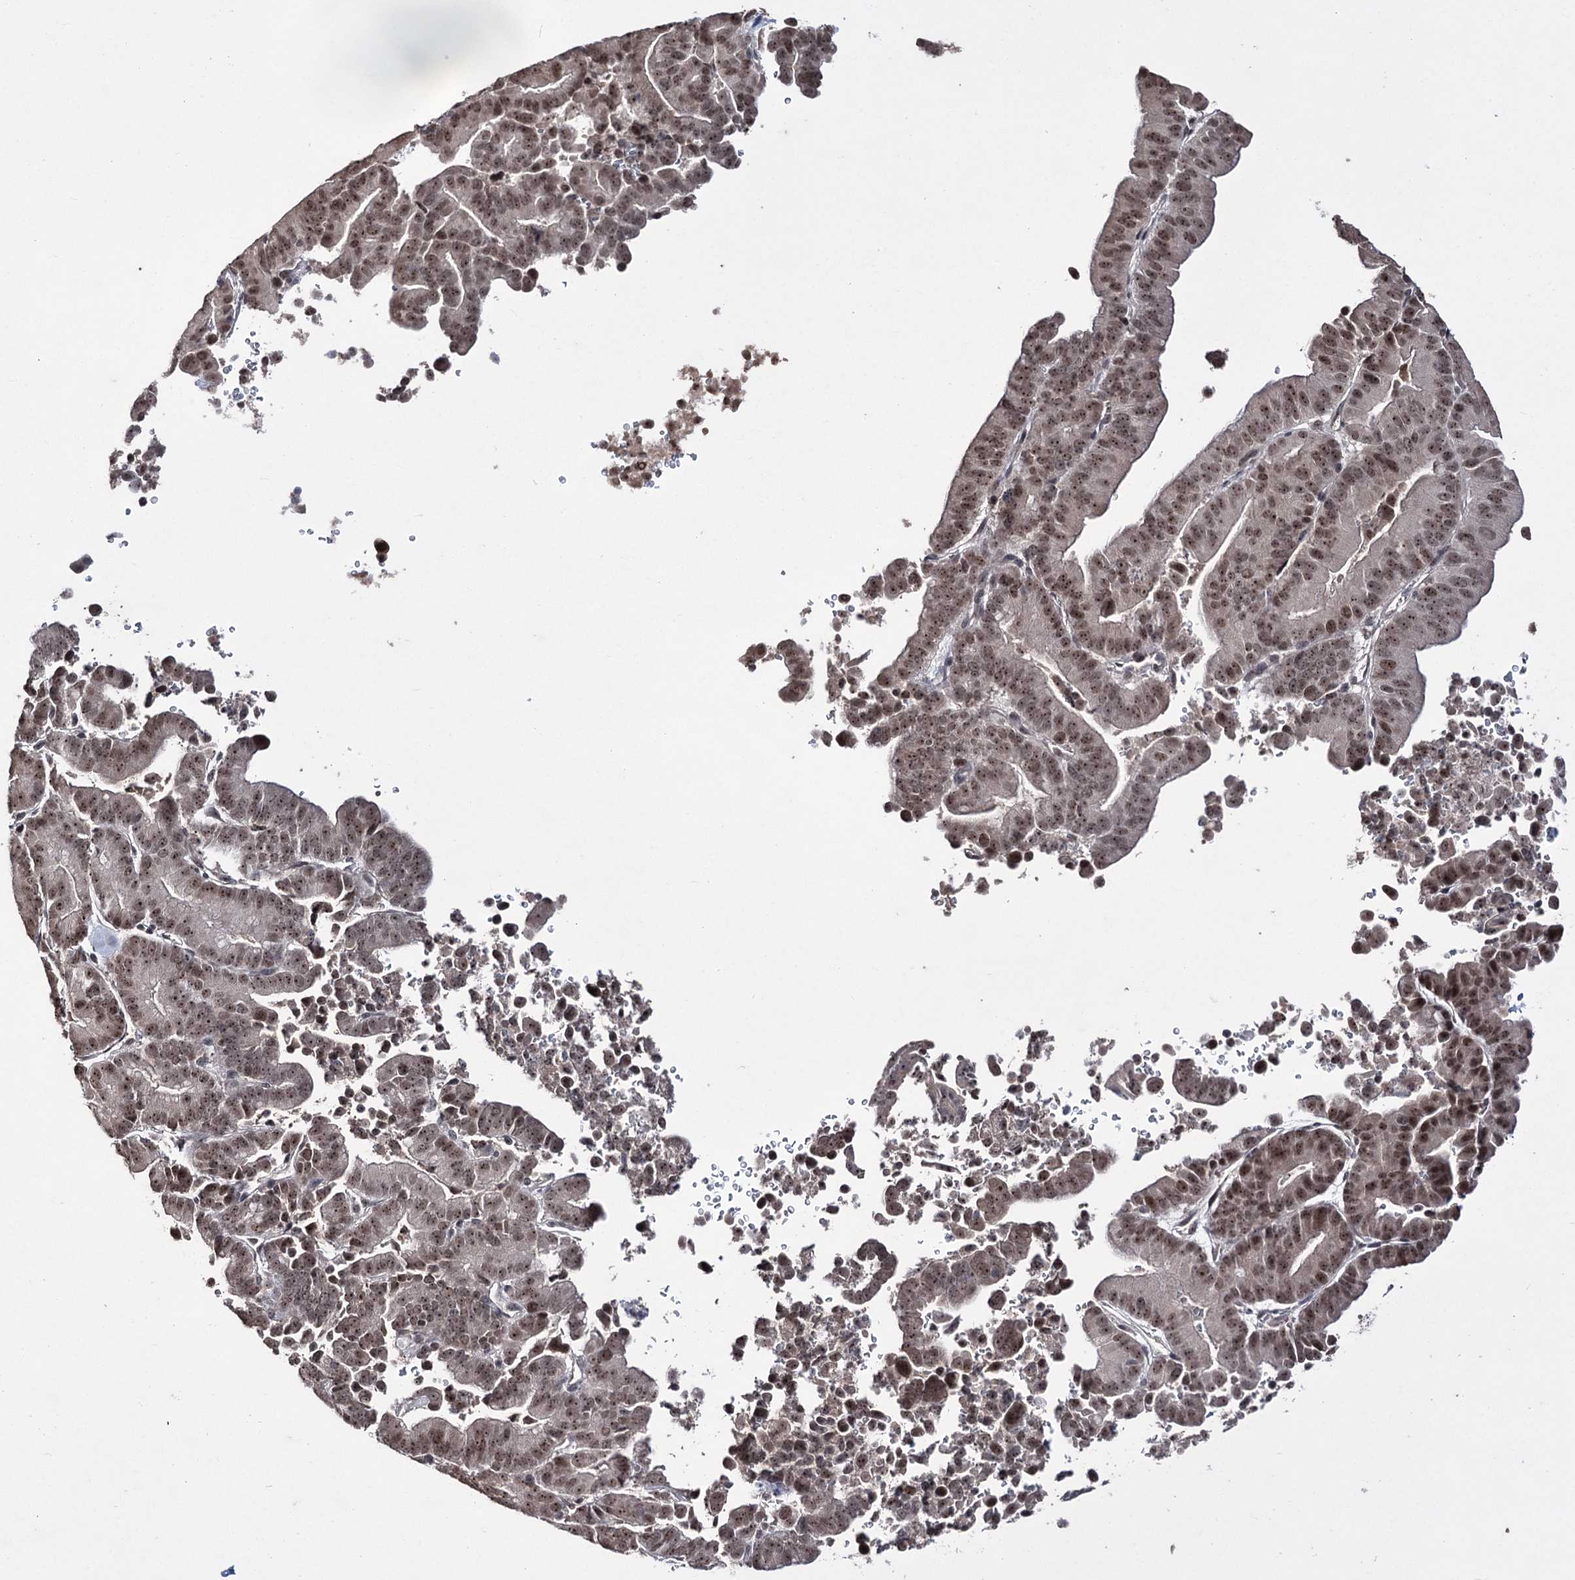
{"staining": {"intensity": "moderate", "quantity": ">75%", "location": "nuclear"}, "tissue": "liver cancer", "cell_type": "Tumor cells", "image_type": "cancer", "snomed": [{"axis": "morphology", "description": "Cholangiocarcinoma"}, {"axis": "topography", "description": "Liver"}], "caption": "Liver cholangiocarcinoma was stained to show a protein in brown. There is medium levels of moderate nuclear staining in about >75% of tumor cells.", "gene": "VGLL4", "patient": {"sex": "female", "age": 75}}